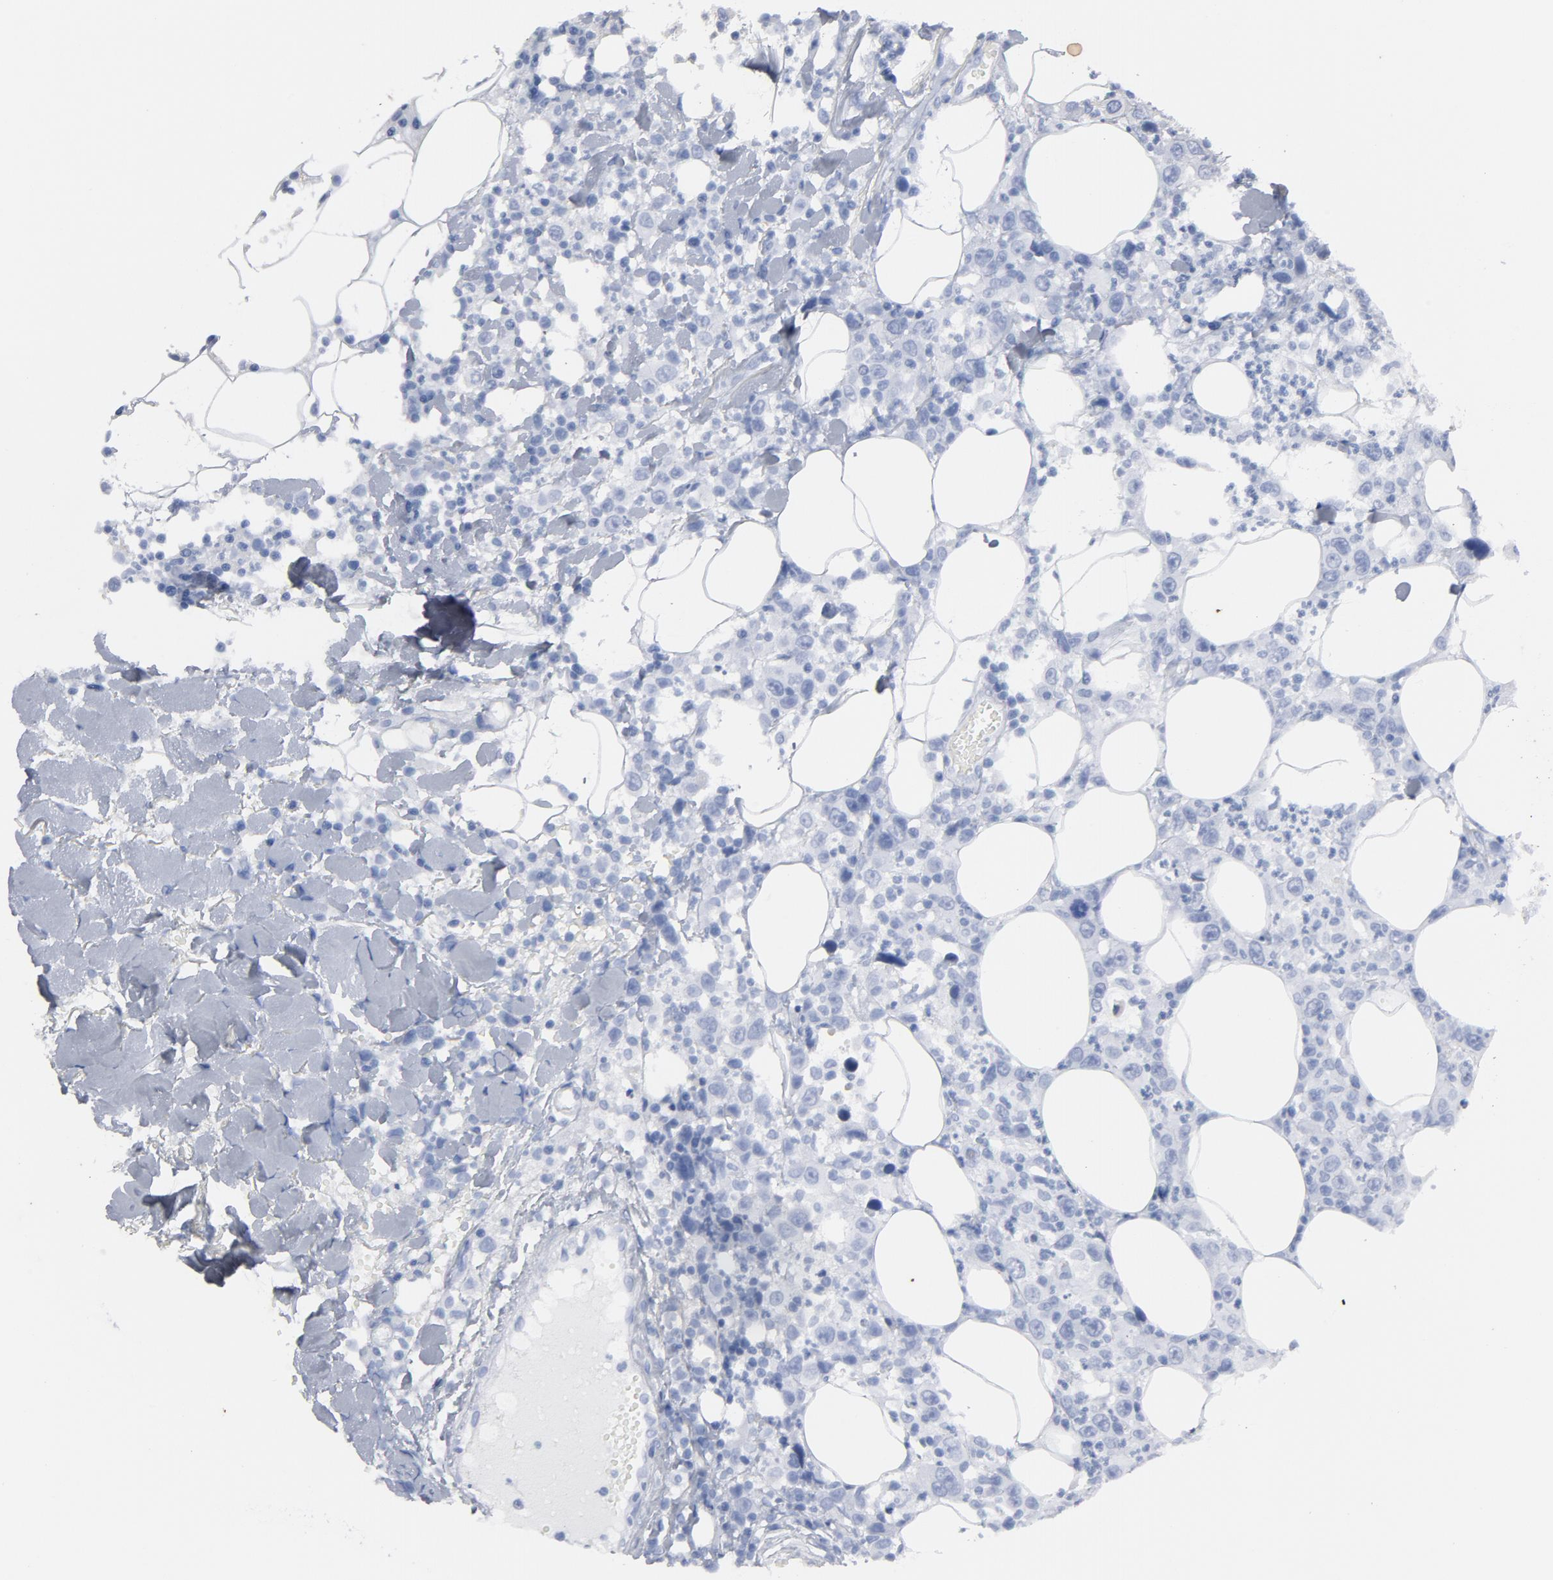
{"staining": {"intensity": "negative", "quantity": "none", "location": "none"}, "tissue": "thyroid cancer", "cell_type": "Tumor cells", "image_type": "cancer", "snomed": [{"axis": "morphology", "description": "Carcinoma, NOS"}, {"axis": "topography", "description": "Thyroid gland"}], "caption": "Tumor cells are negative for brown protein staining in carcinoma (thyroid).", "gene": "TSPAN6", "patient": {"sex": "female", "age": 77}}